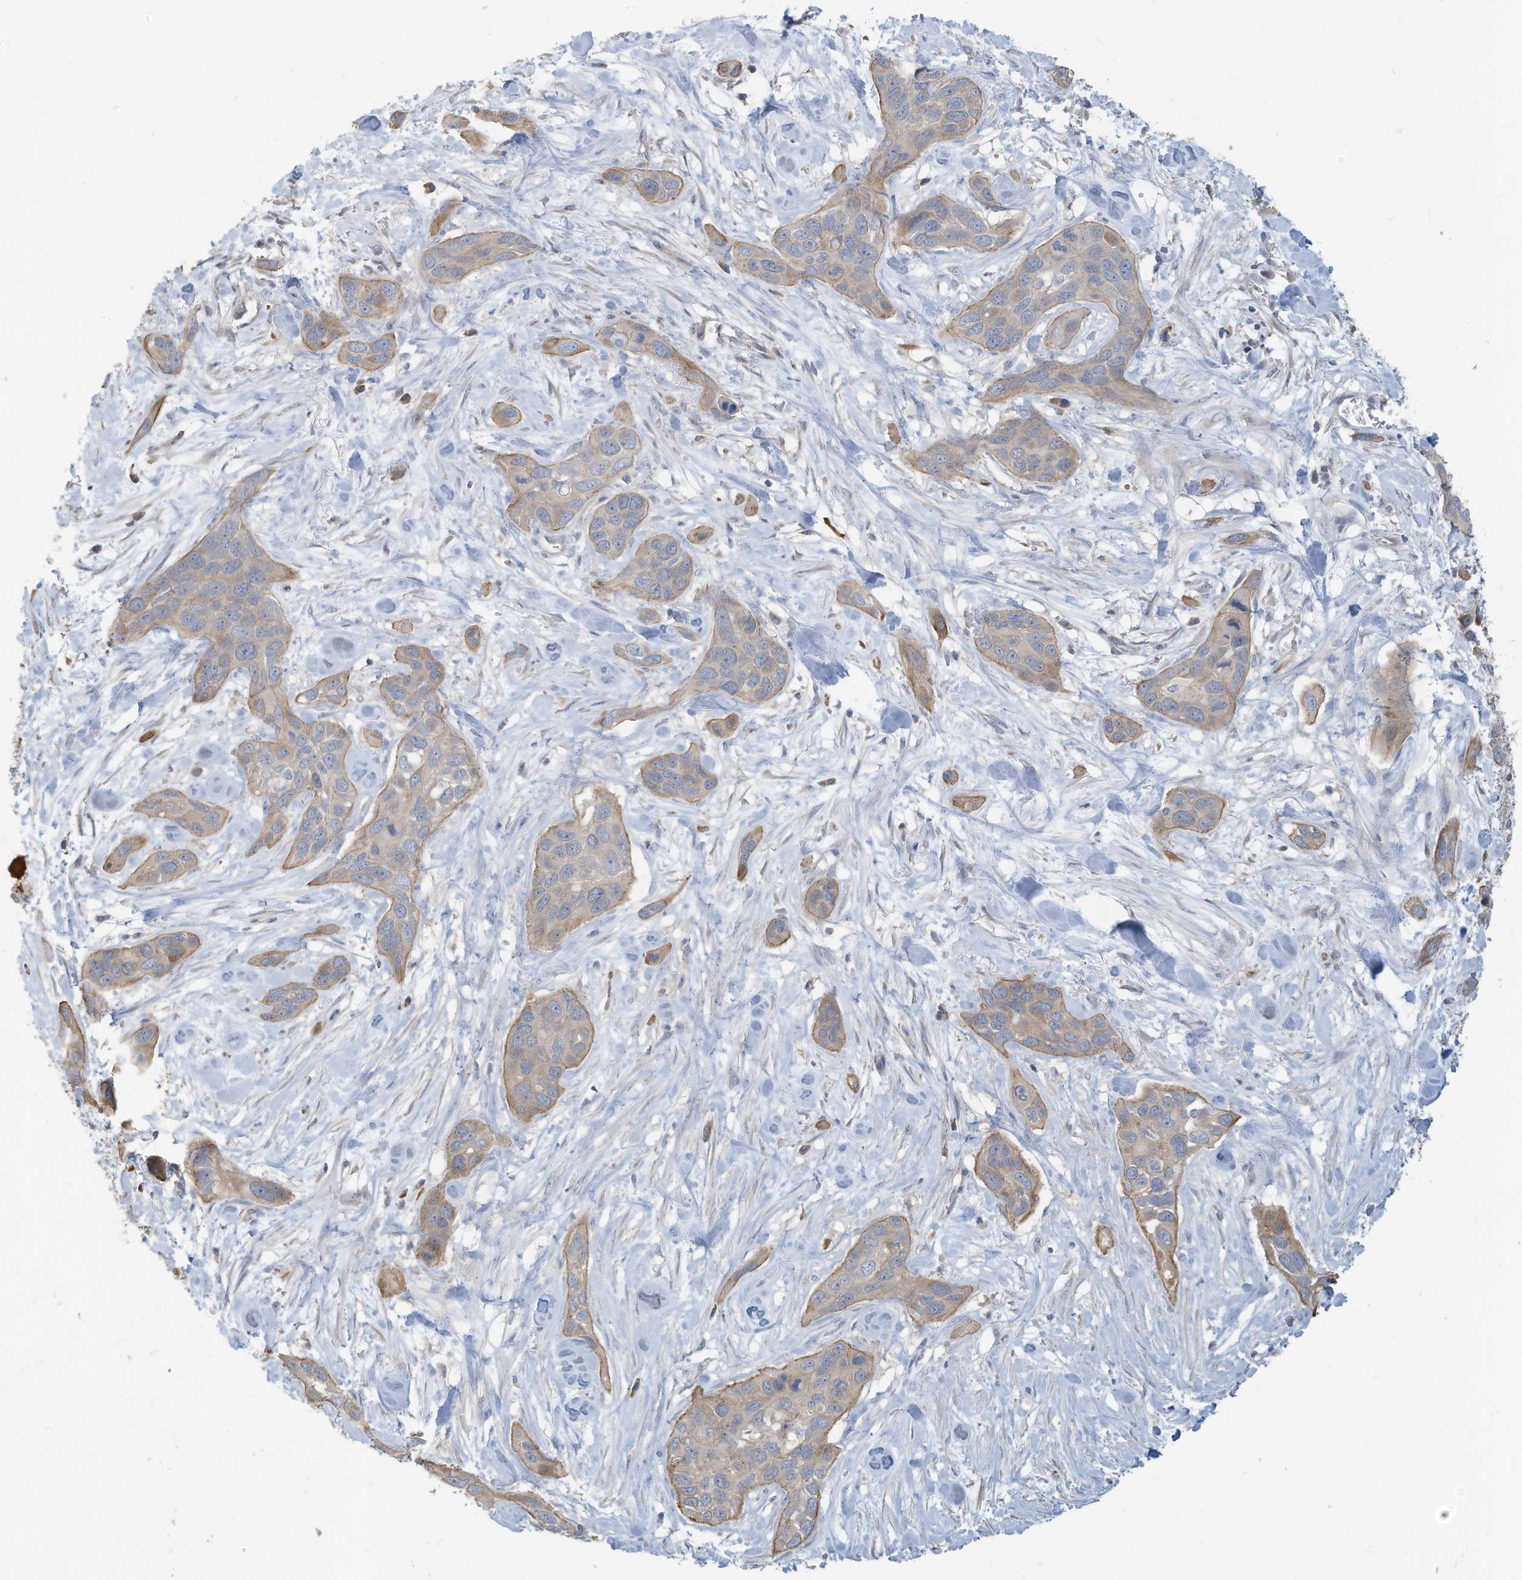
{"staining": {"intensity": "weak", "quantity": "25%-75%", "location": "cytoplasmic/membranous"}, "tissue": "pancreatic cancer", "cell_type": "Tumor cells", "image_type": "cancer", "snomed": [{"axis": "morphology", "description": "Adenocarcinoma, NOS"}, {"axis": "topography", "description": "Pancreas"}], "caption": "About 25%-75% of tumor cells in pancreatic cancer show weak cytoplasmic/membranous protein positivity as visualized by brown immunohistochemical staining.", "gene": "GTPBP2", "patient": {"sex": "female", "age": 60}}